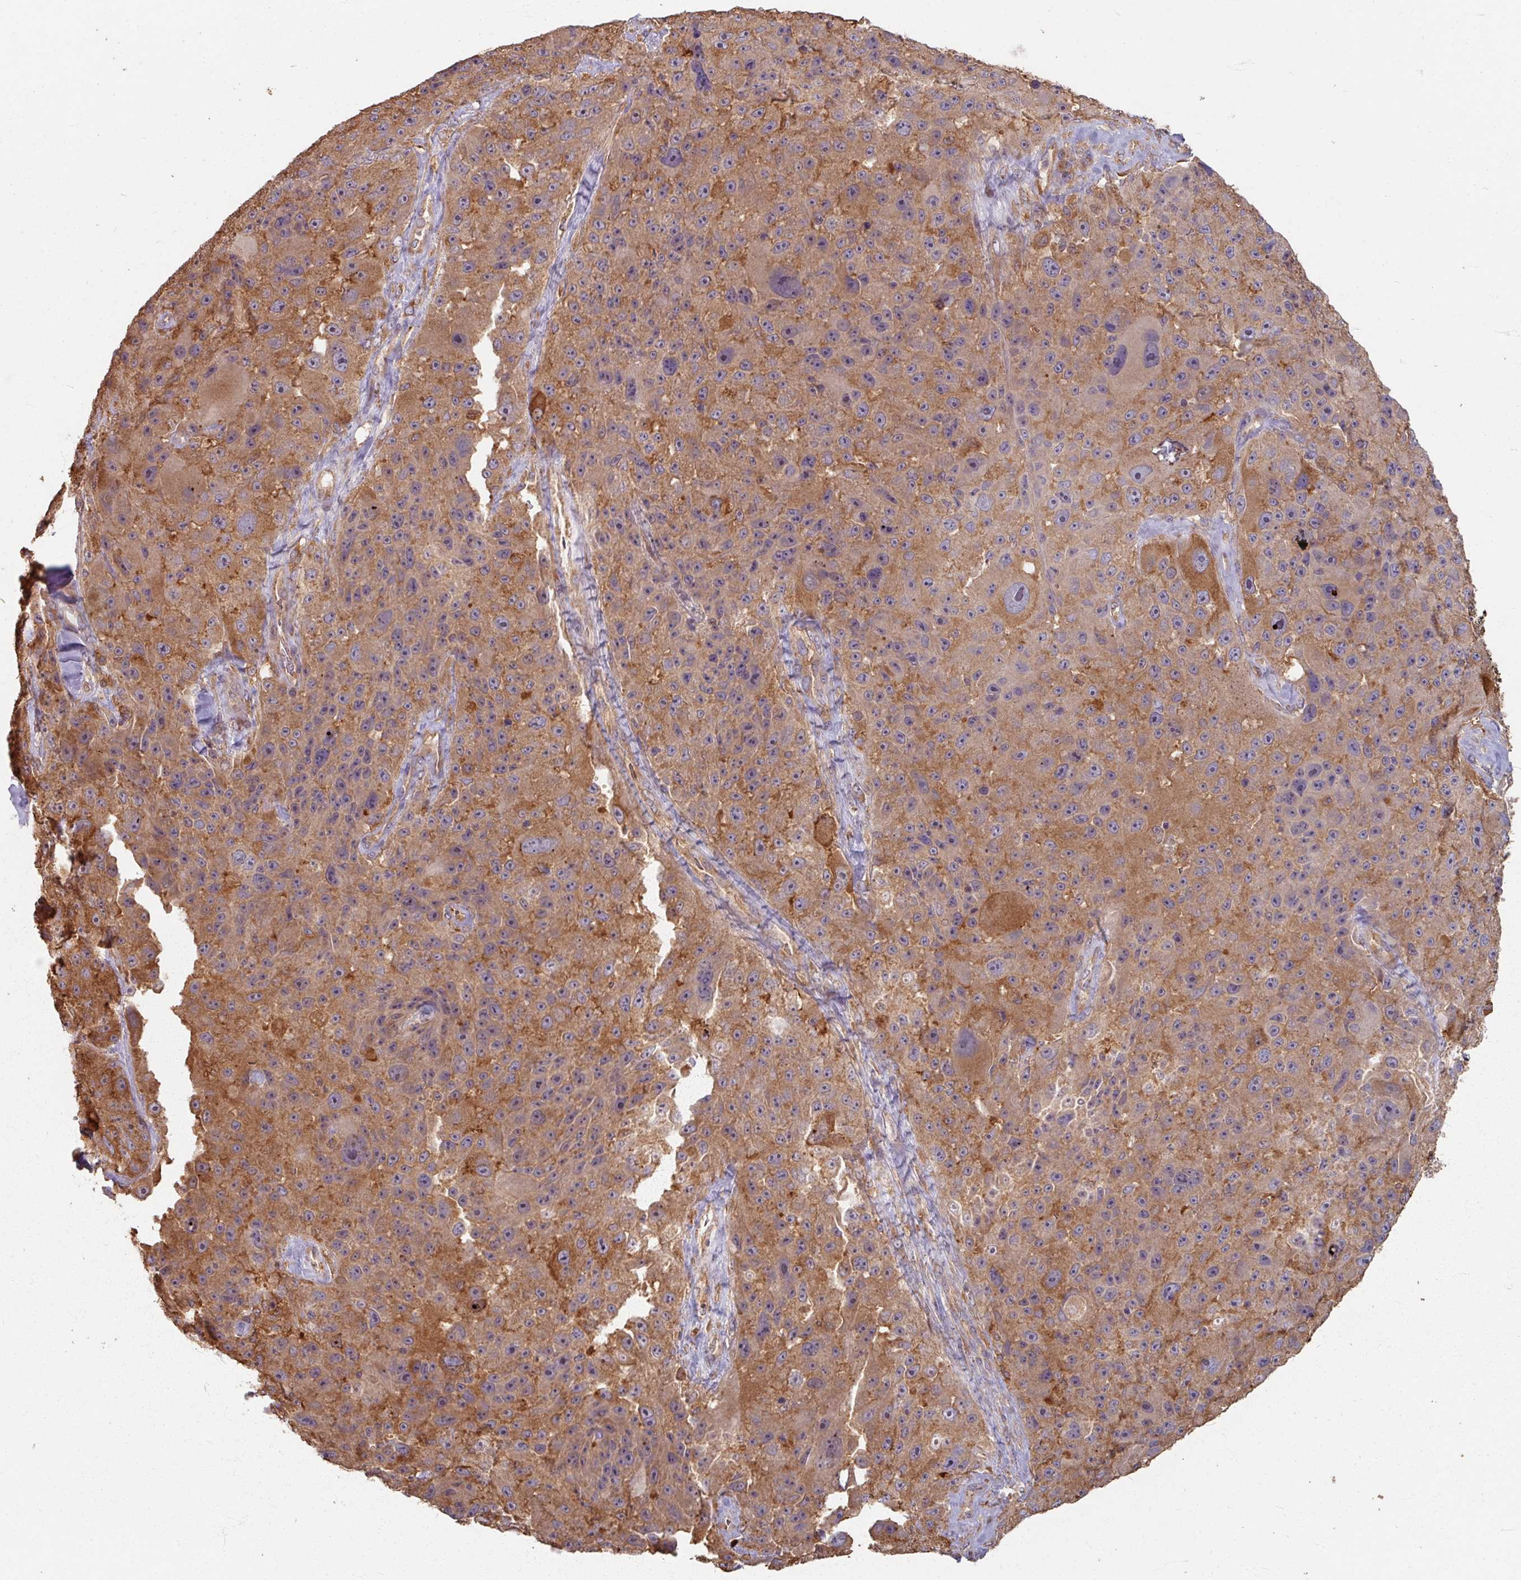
{"staining": {"intensity": "moderate", "quantity": ">75%", "location": "cytoplasmic/membranous"}, "tissue": "melanoma", "cell_type": "Tumor cells", "image_type": "cancer", "snomed": [{"axis": "morphology", "description": "Malignant melanoma, Metastatic site"}, {"axis": "topography", "description": "Lymph node"}], "caption": "Melanoma stained with DAB (3,3'-diaminobenzidine) IHC reveals medium levels of moderate cytoplasmic/membranous expression in about >75% of tumor cells.", "gene": "CCDC68", "patient": {"sex": "male", "age": 62}}